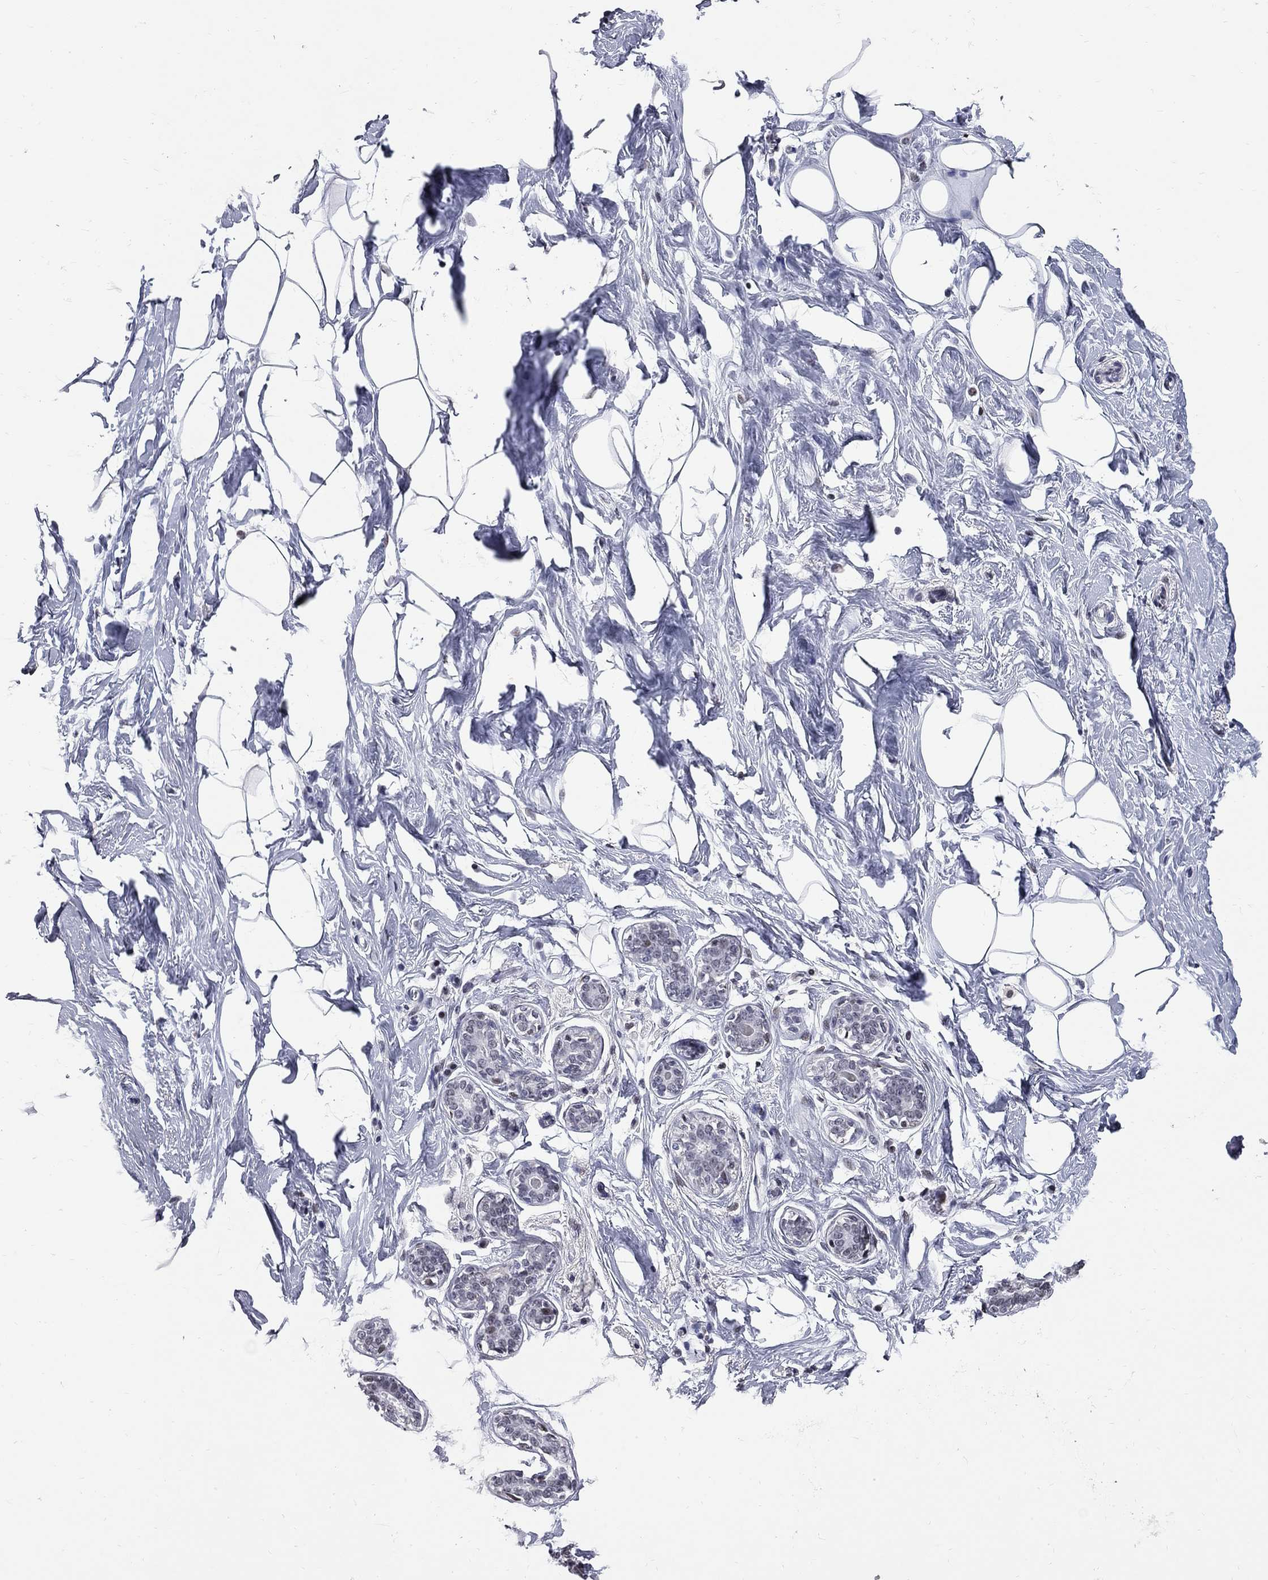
{"staining": {"intensity": "negative", "quantity": "none", "location": "none"}, "tissue": "breast", "cell_type": "Adipocytes", "image_type": "normal", "snomed": [{"axis": "morphology", "description": "Normal tissue, NOS"}, {"axis": "morphology", "description": "Lobular carcinoma, in situ"}, {"axis": "topography", "description": "Breast"}], "caption": "This is an immunohistochemistry (IHC) histopathology image of benign breast. There is no expression in adipocytes.", "gene": "ZNF154", "patient": {"sex": "female", "age": 35}}